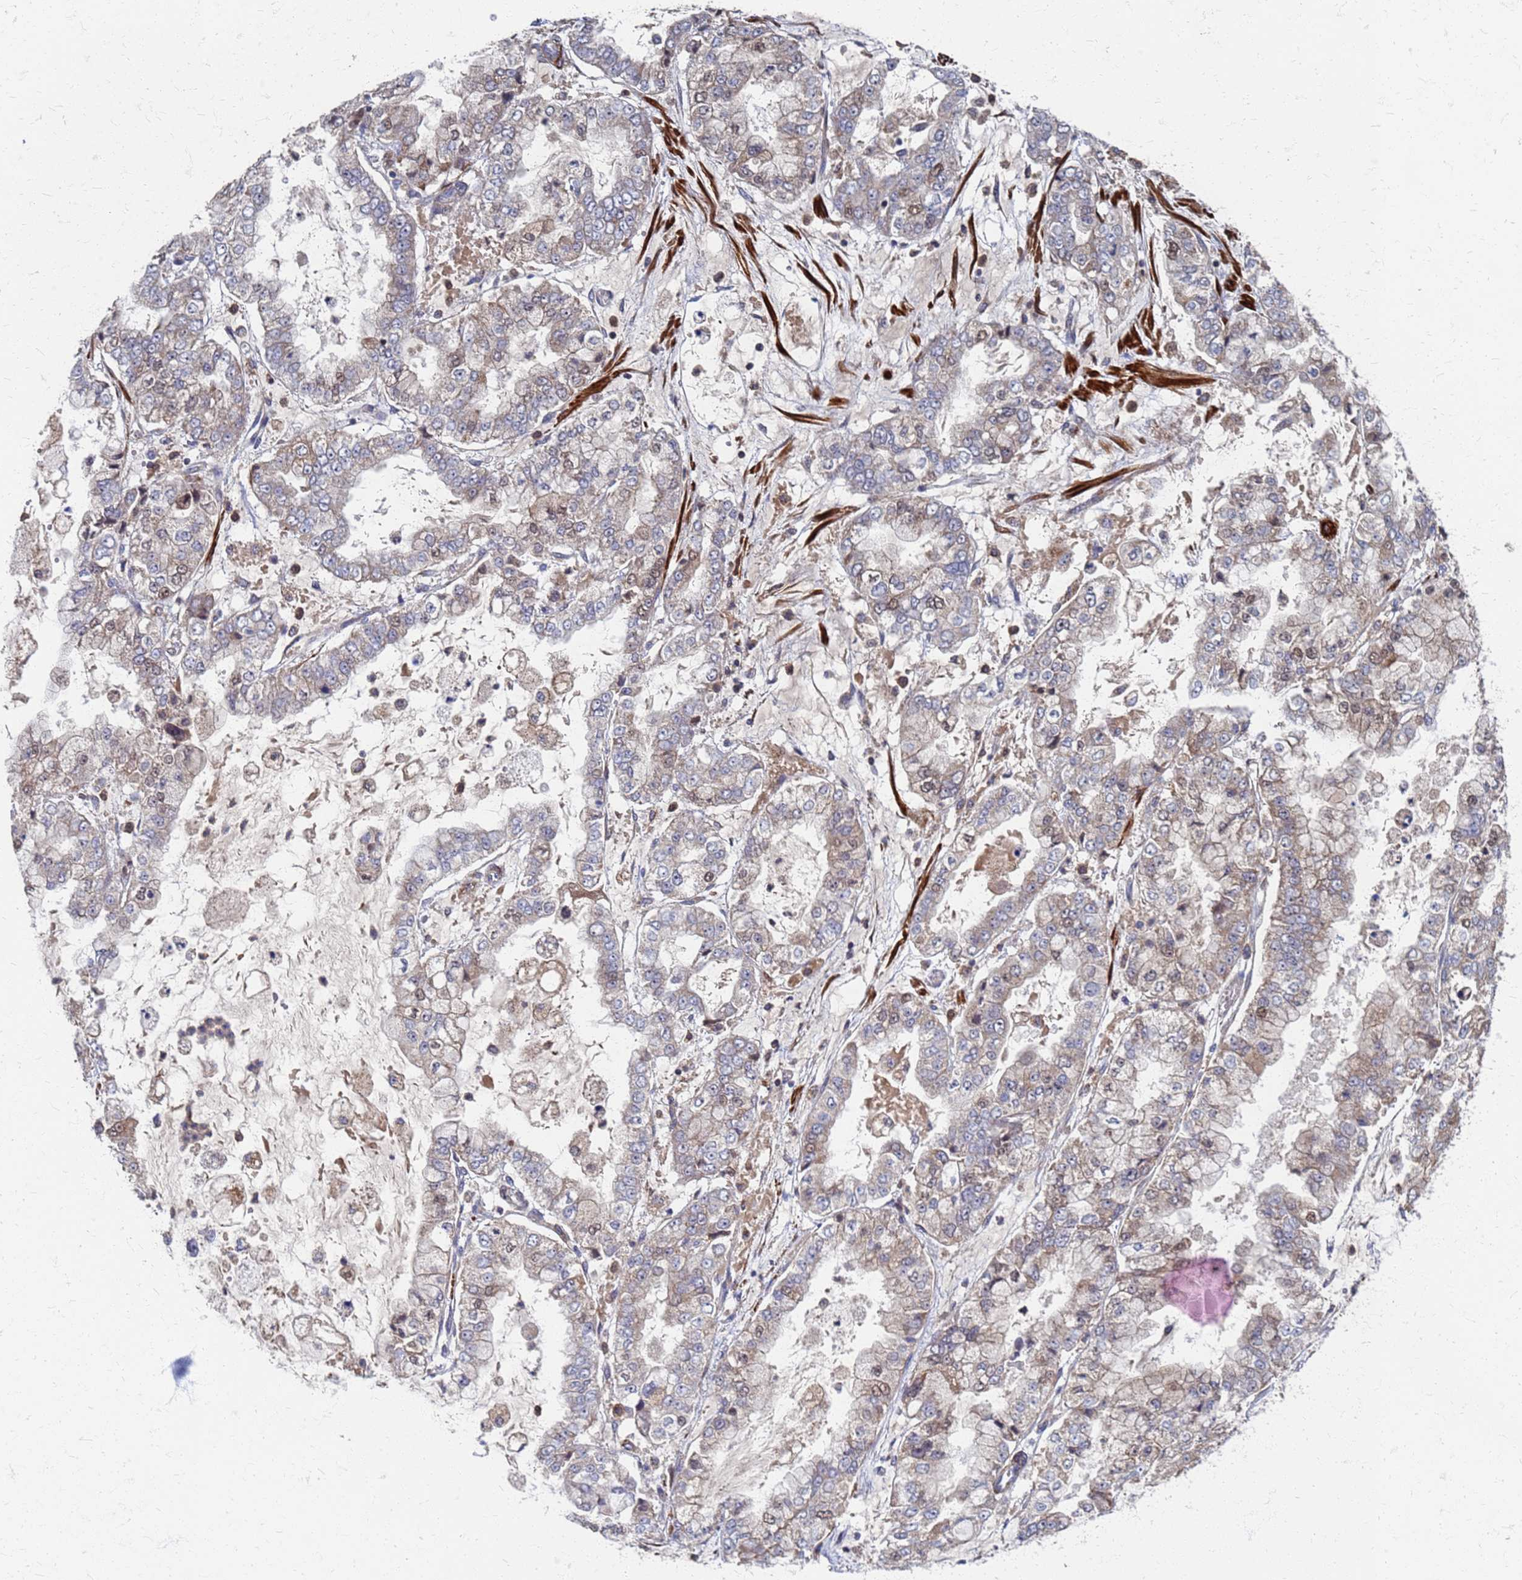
{"staining": {"intensity": "weak", "quantity": "25%-75%", "location": "cytoplasmic/membranous"}, "tissue": "stomach cancer", "cell_type": "Tumor cells", "image_type": "cancer", "snomed": [{"axis": "morphology", "description": "Adenocarcinoma, NOS"}, {"axis": "topography", "description": "Stomach"}], "caption": "Weak cytoplasmic/membranous expression for a protein is identified in about 25%-75% of tumor cells of stomach adenocarcinoma using IHC.", "gene": "ATPAF1", "patient": {"sex": "male", "age": 76}}